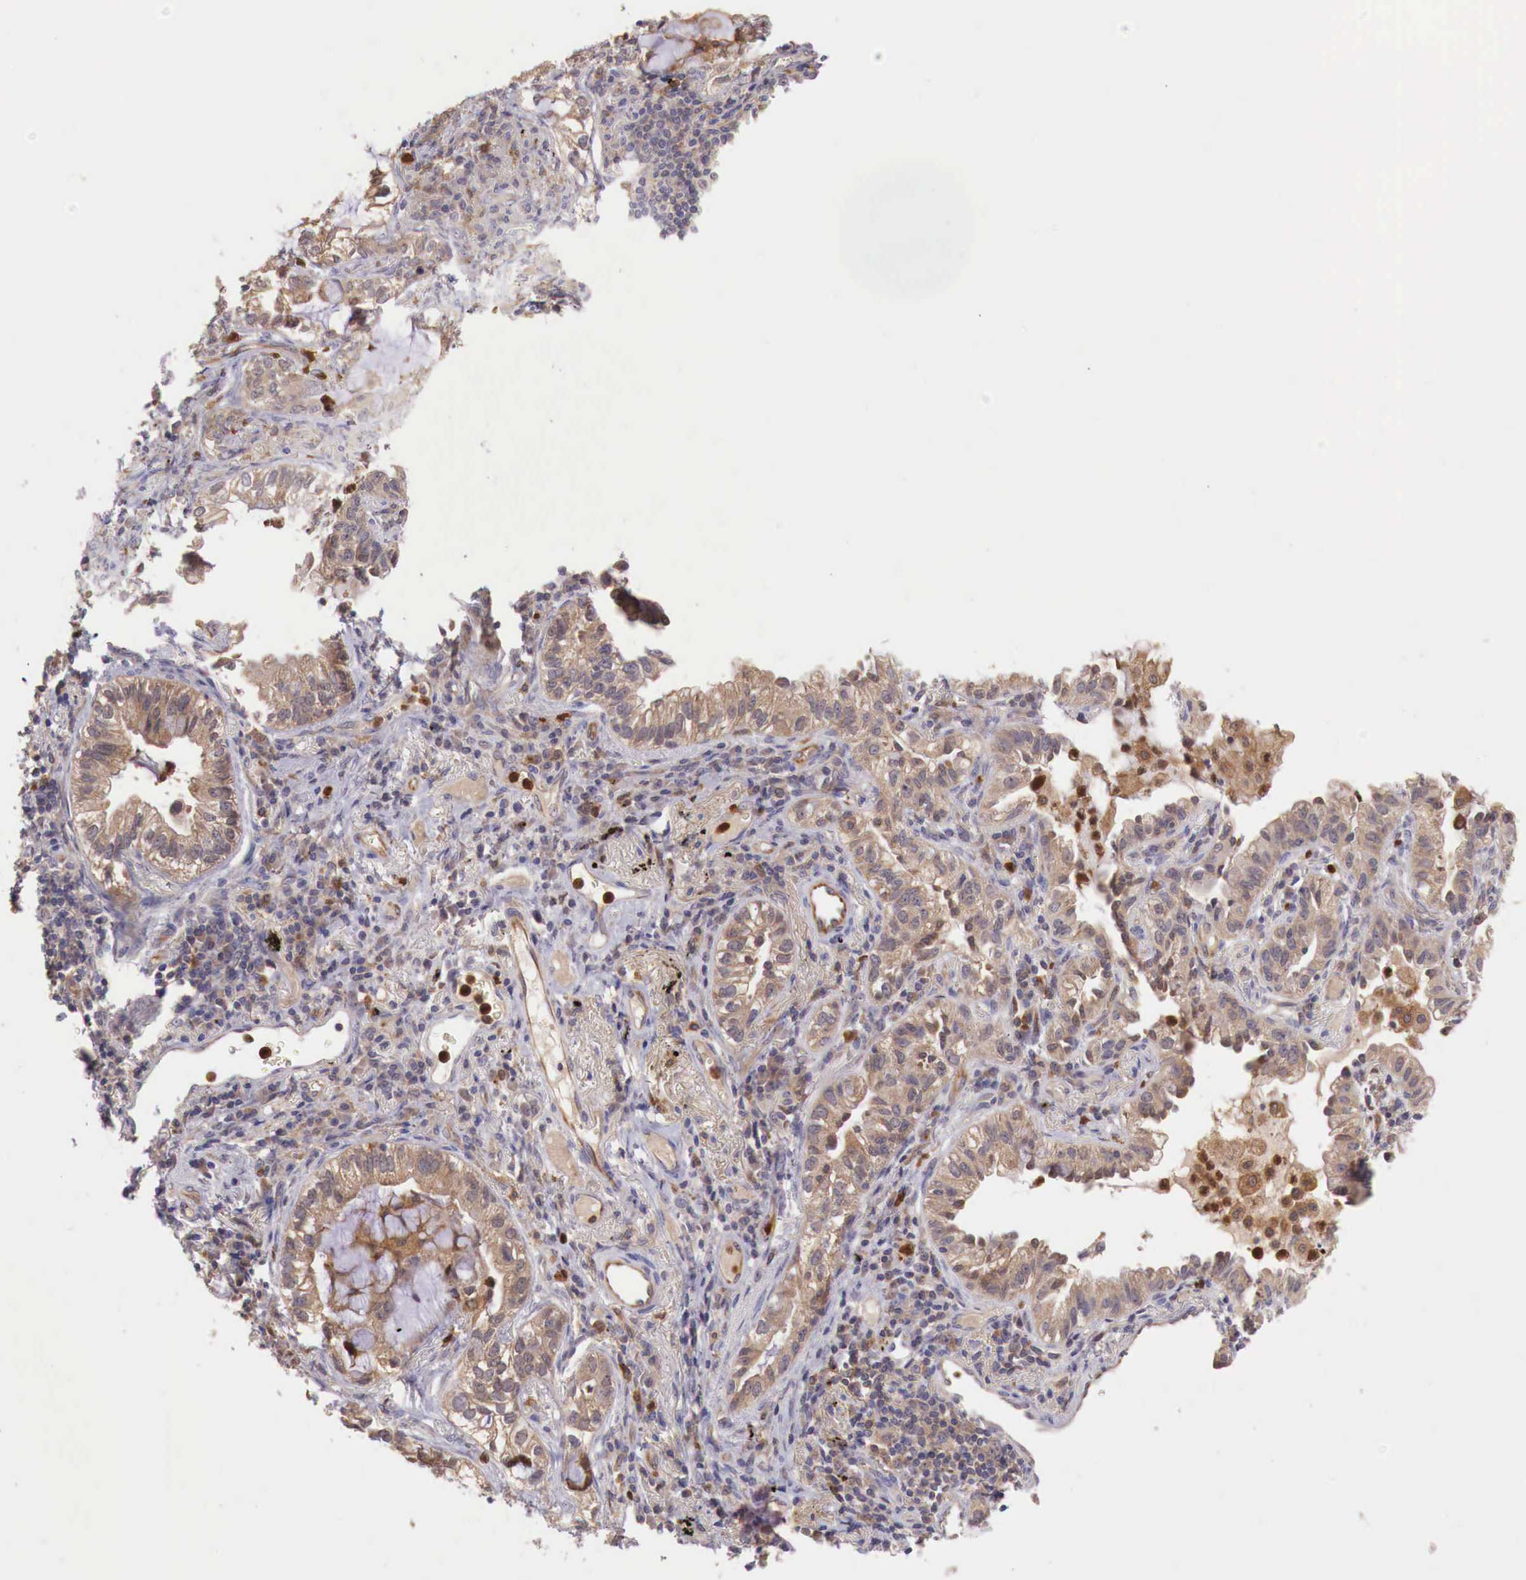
{"staining": {"intensity": "moderate", "quantity": ">75%", "location": "cytoplasmic/membranous"}, "tissue": "lung cancer", "cell_type": "Tumor cells", "image_type": "cancer", "snomed": [{"axis": "morphology", "description": "Adenocarcinoma, NOS"}, {"axis": "topography", "description": "Lung"}], "caption": "Lung cancer stained with a brown dye demonstrates moderate cytoplasmic/membranous positive positivity in approximately >75% of tumor cells.", "gene": "GAB2", "patient": {"sex": "female", "age": 50}}